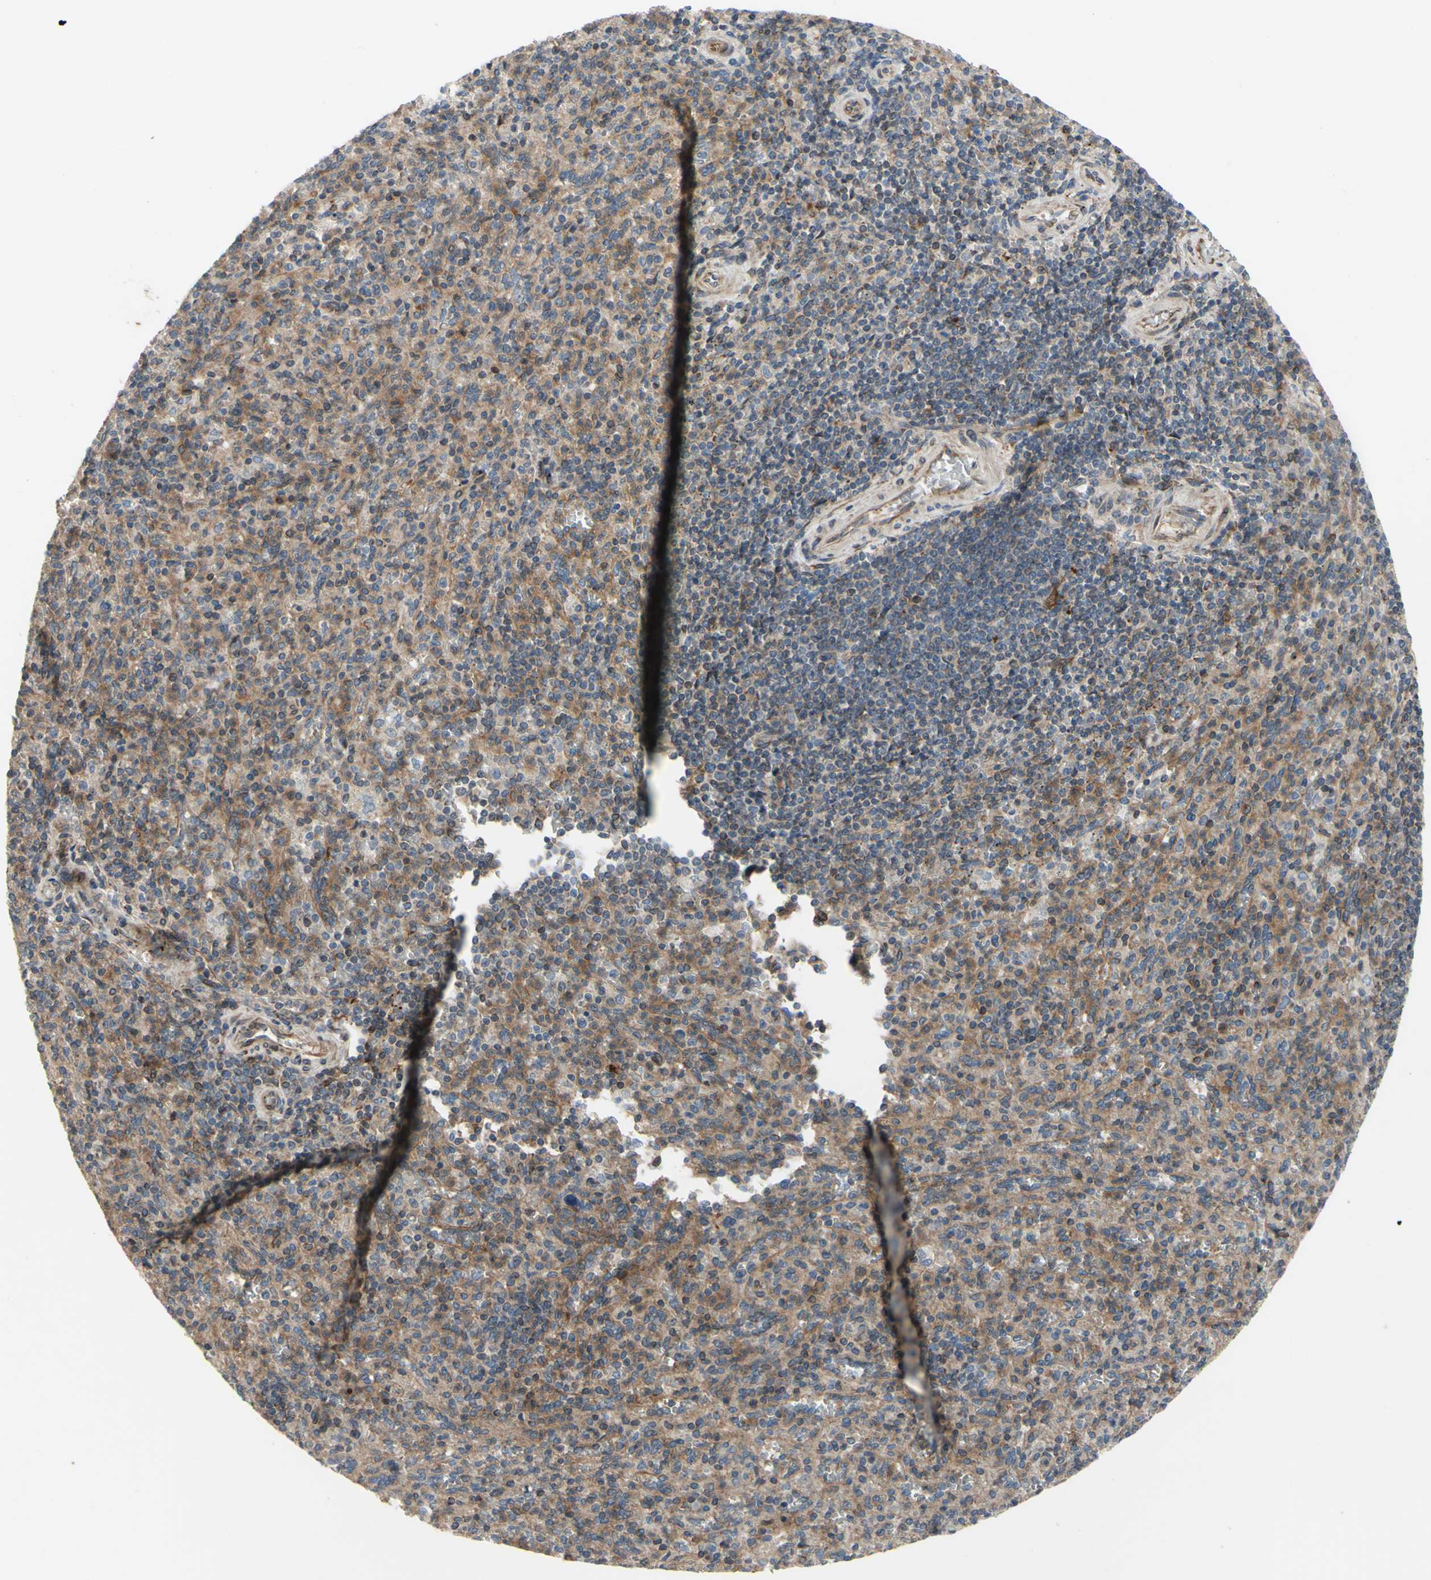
{"staining": {"intensity": "moderate", "quantity": ">75%", "location": "cytoplasmic/membranous"}, "tissue": "spleen", "cell_type": "Cells in red pulp", "image_type": "normal", "snomed": [{"axis": "morphology", "description": "Normal tissue, NOS"}, {"axis": "topography", "description": "Spleen"}], "caption": "Normal spleen displays moderate cytoplasmic/membranous expression in about >75% of cells in red pulp.", "gene": "PRAF2", "patient": {"sex": "male", "age": 36}}